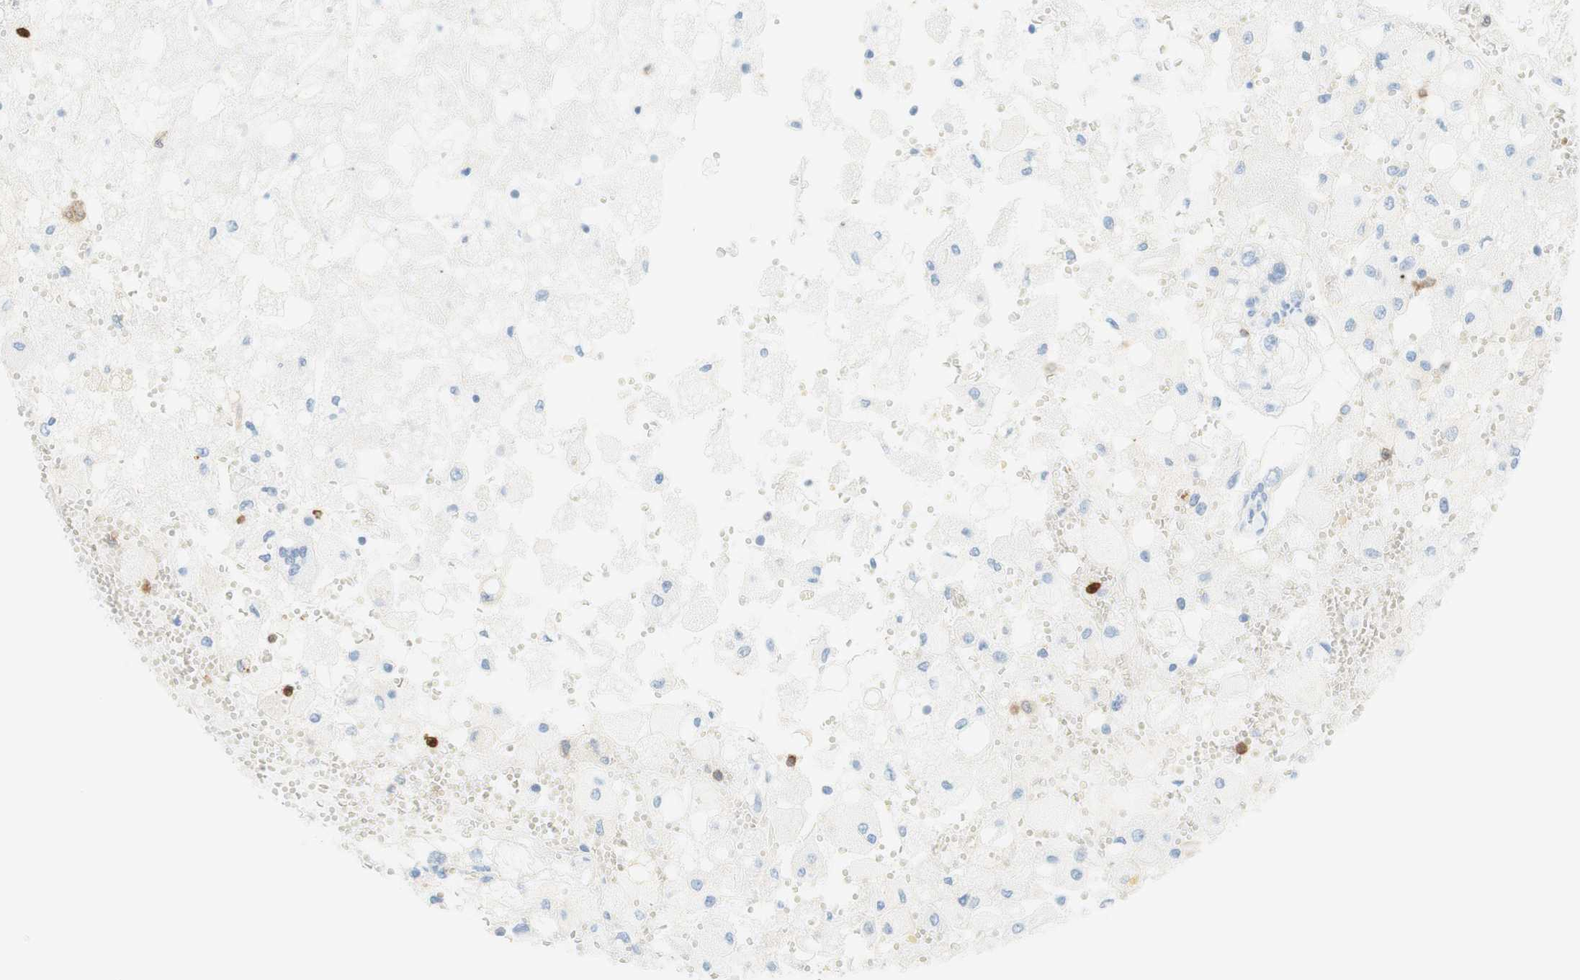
{"staining": {"intensity": "negative", "quantity": "none", "location": "none"}, "tissue": "renal cancer", "cell_type": "Tumor cells", "image_type": "cancer", "snomed": [{"axis": "morphology", "description": "Adenocarcinoma, NOS"}, {"axis": "topography", "description": "Kidney"}], "caption": "A high-resolution histopathology image shows immunohistochemistry (IHC) staining of renal adenocarcinoma, which shows no significant positivity in tumor cells.", "gene": "STMN1", "patient": {"sex": "female", "age": 70}}